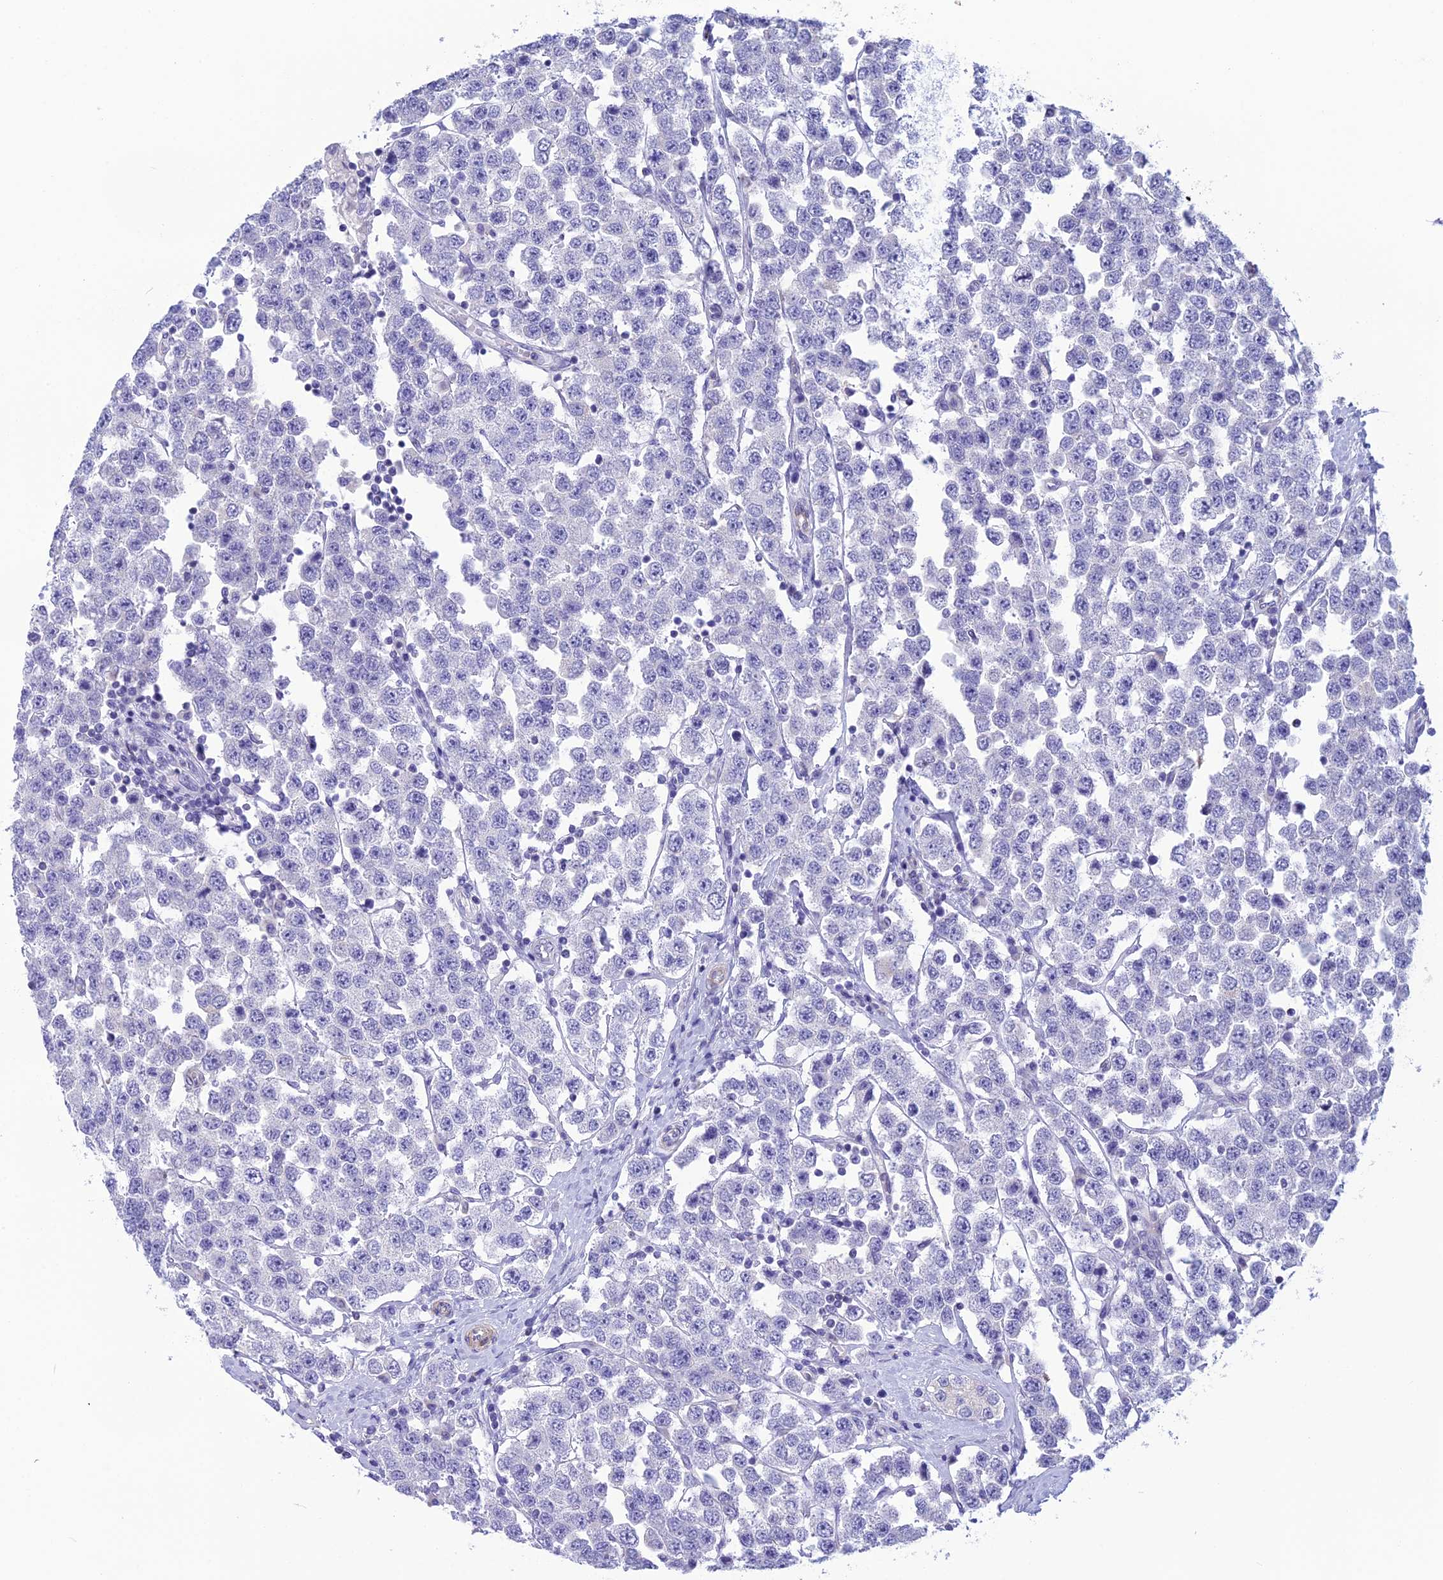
{"staining": {"intensity": "negative", "quantity": "none", "location": "none"}, "tissue": "testis cancer", "cell_type": "Tumor cells", "image_type": "cancer", "snomed": [{"axis": "morphology", "description": "Seminoma, NOS"}, {"axis": "topography", "description": "Testis"}], "caption": "Immunohistochemistry (IHC) histopathology image of testis seminoma stained for a protein (brown), which displays no staining in tumor cells.", "gene": "POMGNT1", "patient": {"sex": "male", "age": 28}}